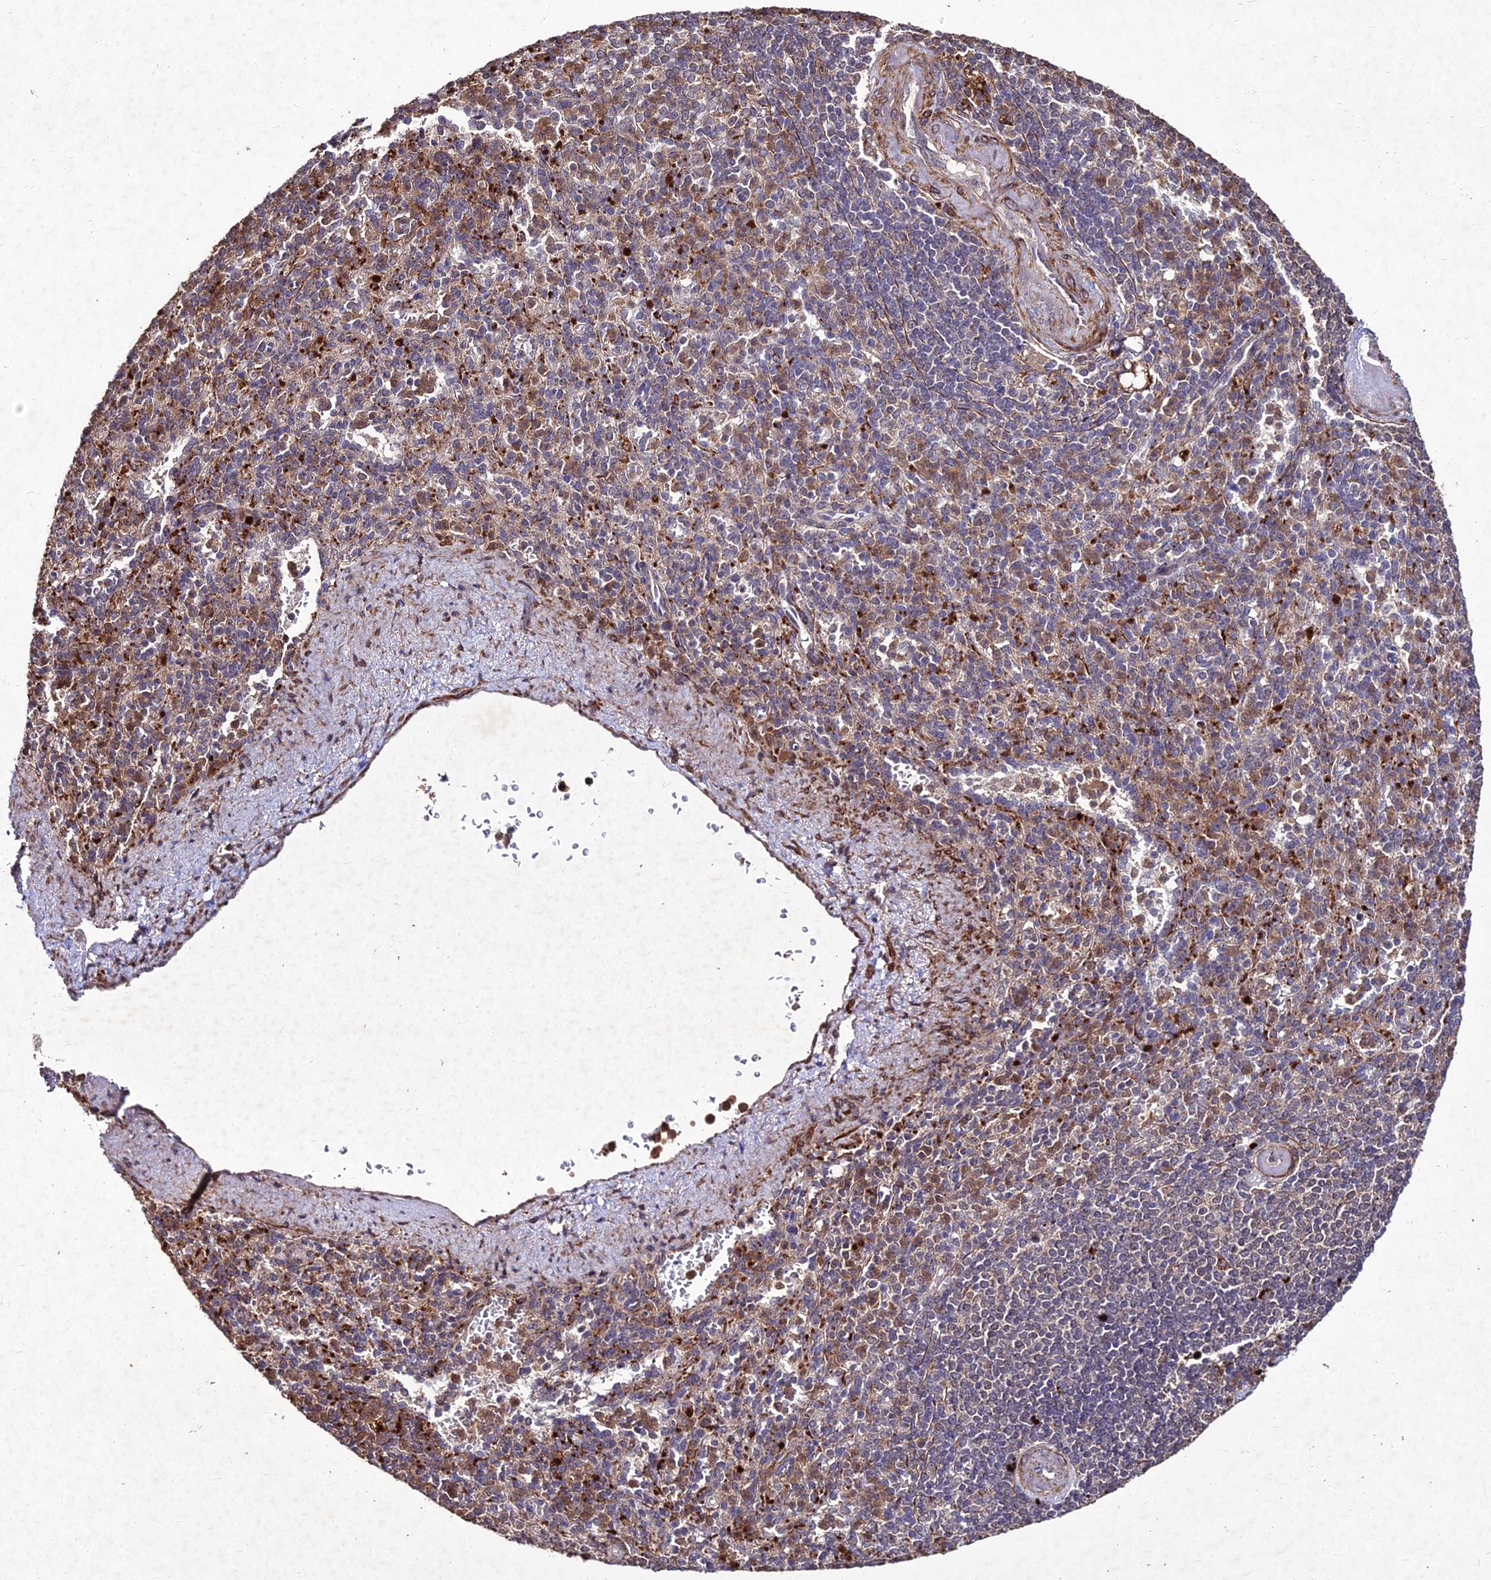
{"staining": {"intensity": "moderate", "quantity": "25%-75%", "location": "cytoplasmic/membranous"}, "tissue": "spleen", "cell_type": "Cells in red pulp", "image_type": "normal", "snomed": [{"axis": "morphology", "description": "Normal tissue, NOS"}, {"axis": "topography", "description": "Spleen"}], "caption": "Immunohistochemistry staining of unremarkable spleen, which demonstrates medium levels of moderate cytoplasmic/membranous staining in approximately 25%-75% of cells in red pulp indicating moderate cytoplasmic/membranous protein positivity. The staining was performed using DAB (brown) for protein detection and nuclei were counterstained in hematoxylin (blue).", "gene": "ZNF766", "patient": {"sex": "female", "age": 74}}